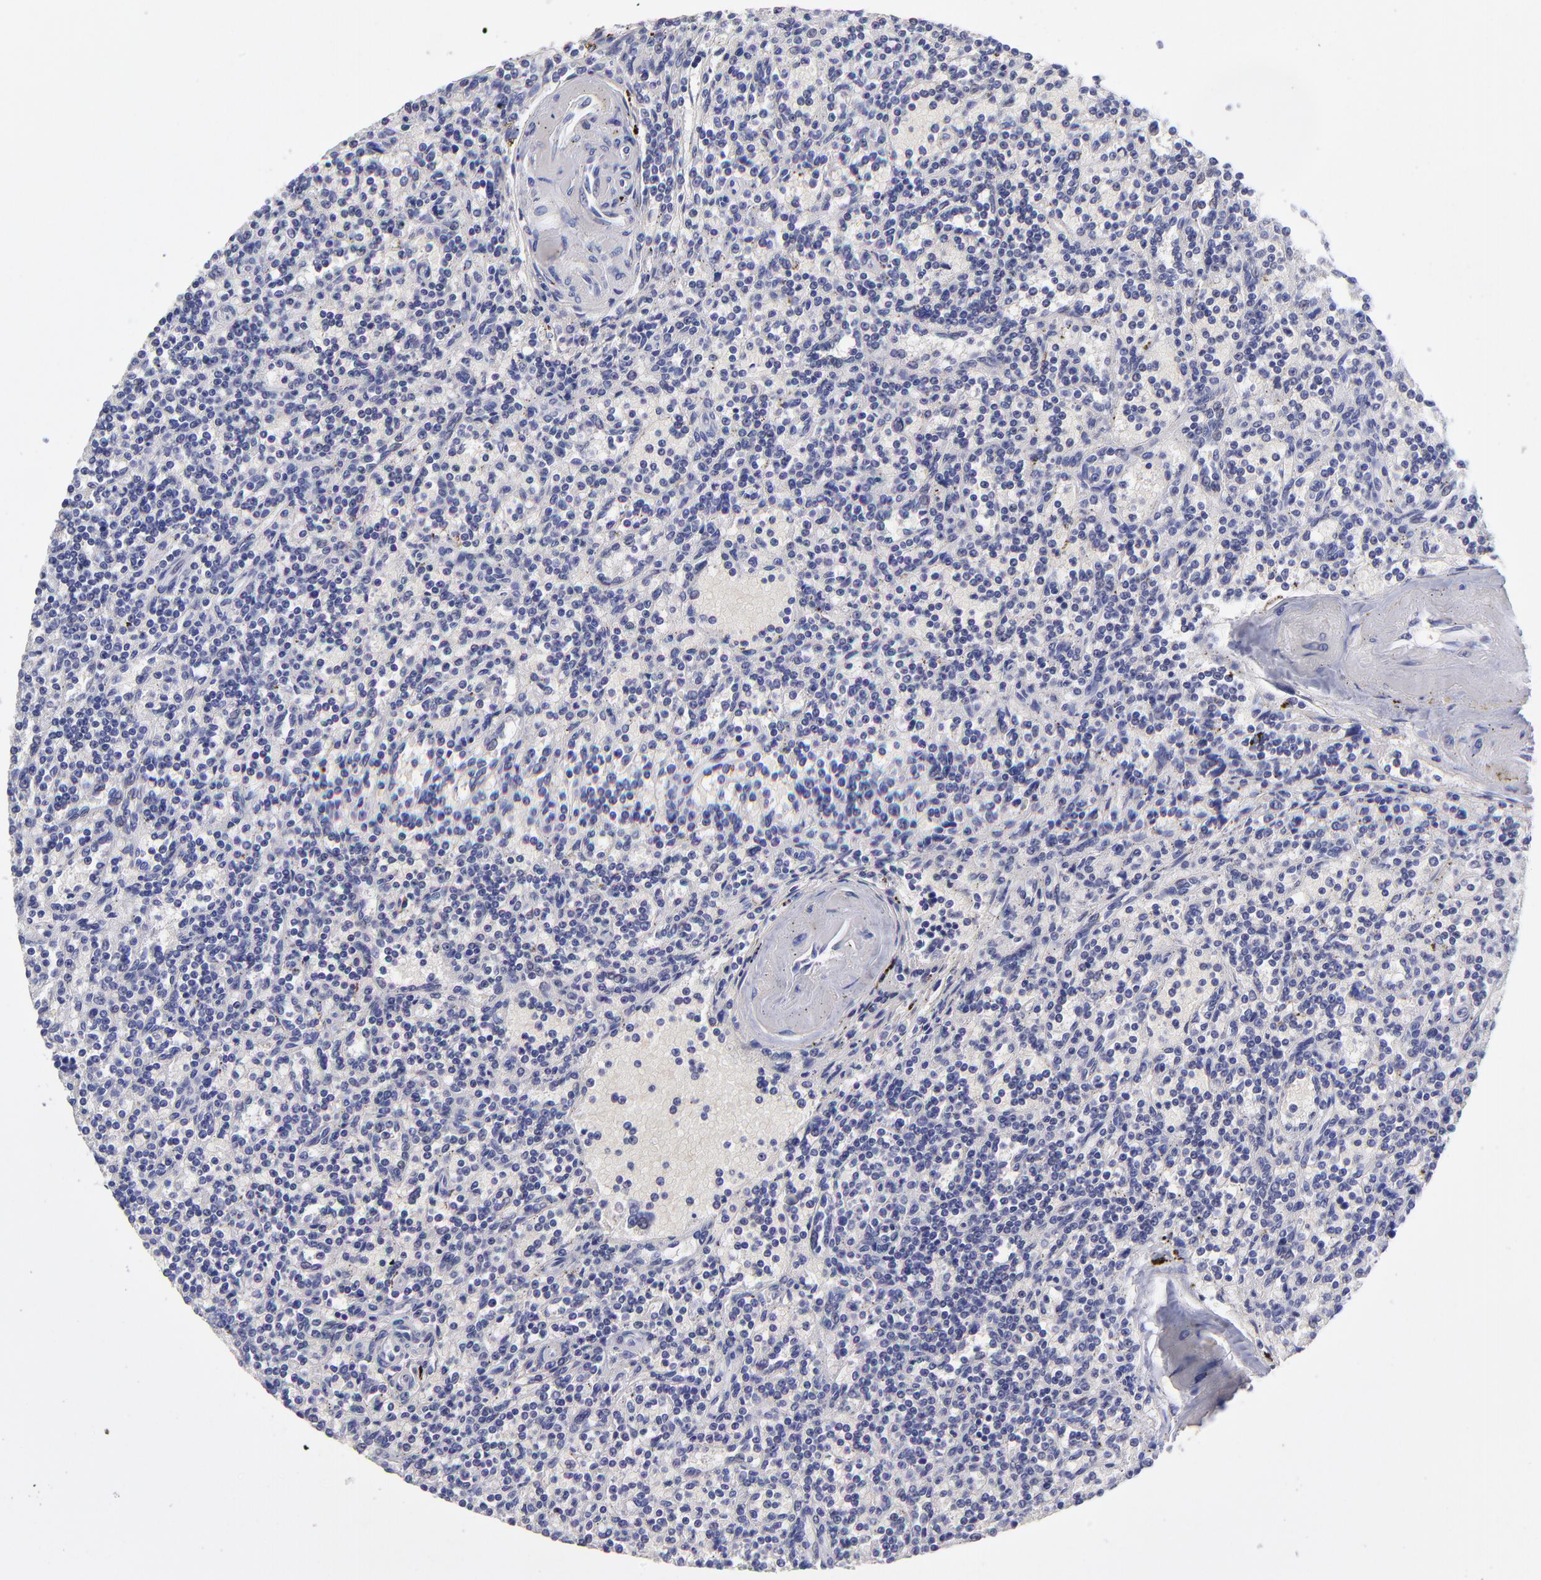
{"staining": {"intensity": "negative", "quantity": "none", "location": "none"}, "tissue": "lymphoma", "cell_type": "Tumor cells", "image_type": "cancer", "snomed": [{"axis": "morphology", "description": "Malignant lymphoma, non-Hodgkin's type, Low grade"}, {"axis": "topography", "description": "Spleen"}], "caption": "The IHC histopathology image has no significant expression in tumor cells of lymphoma tissue. The staining was performed using DAB (3,3'-diaminobenzidine) to visualize the protein expression in brown, while the nuclei were stained in blue with hematoxylin (Magnification: 20x).", "gene": "NSF", "patient": {"sex": "male", "age": 73}}